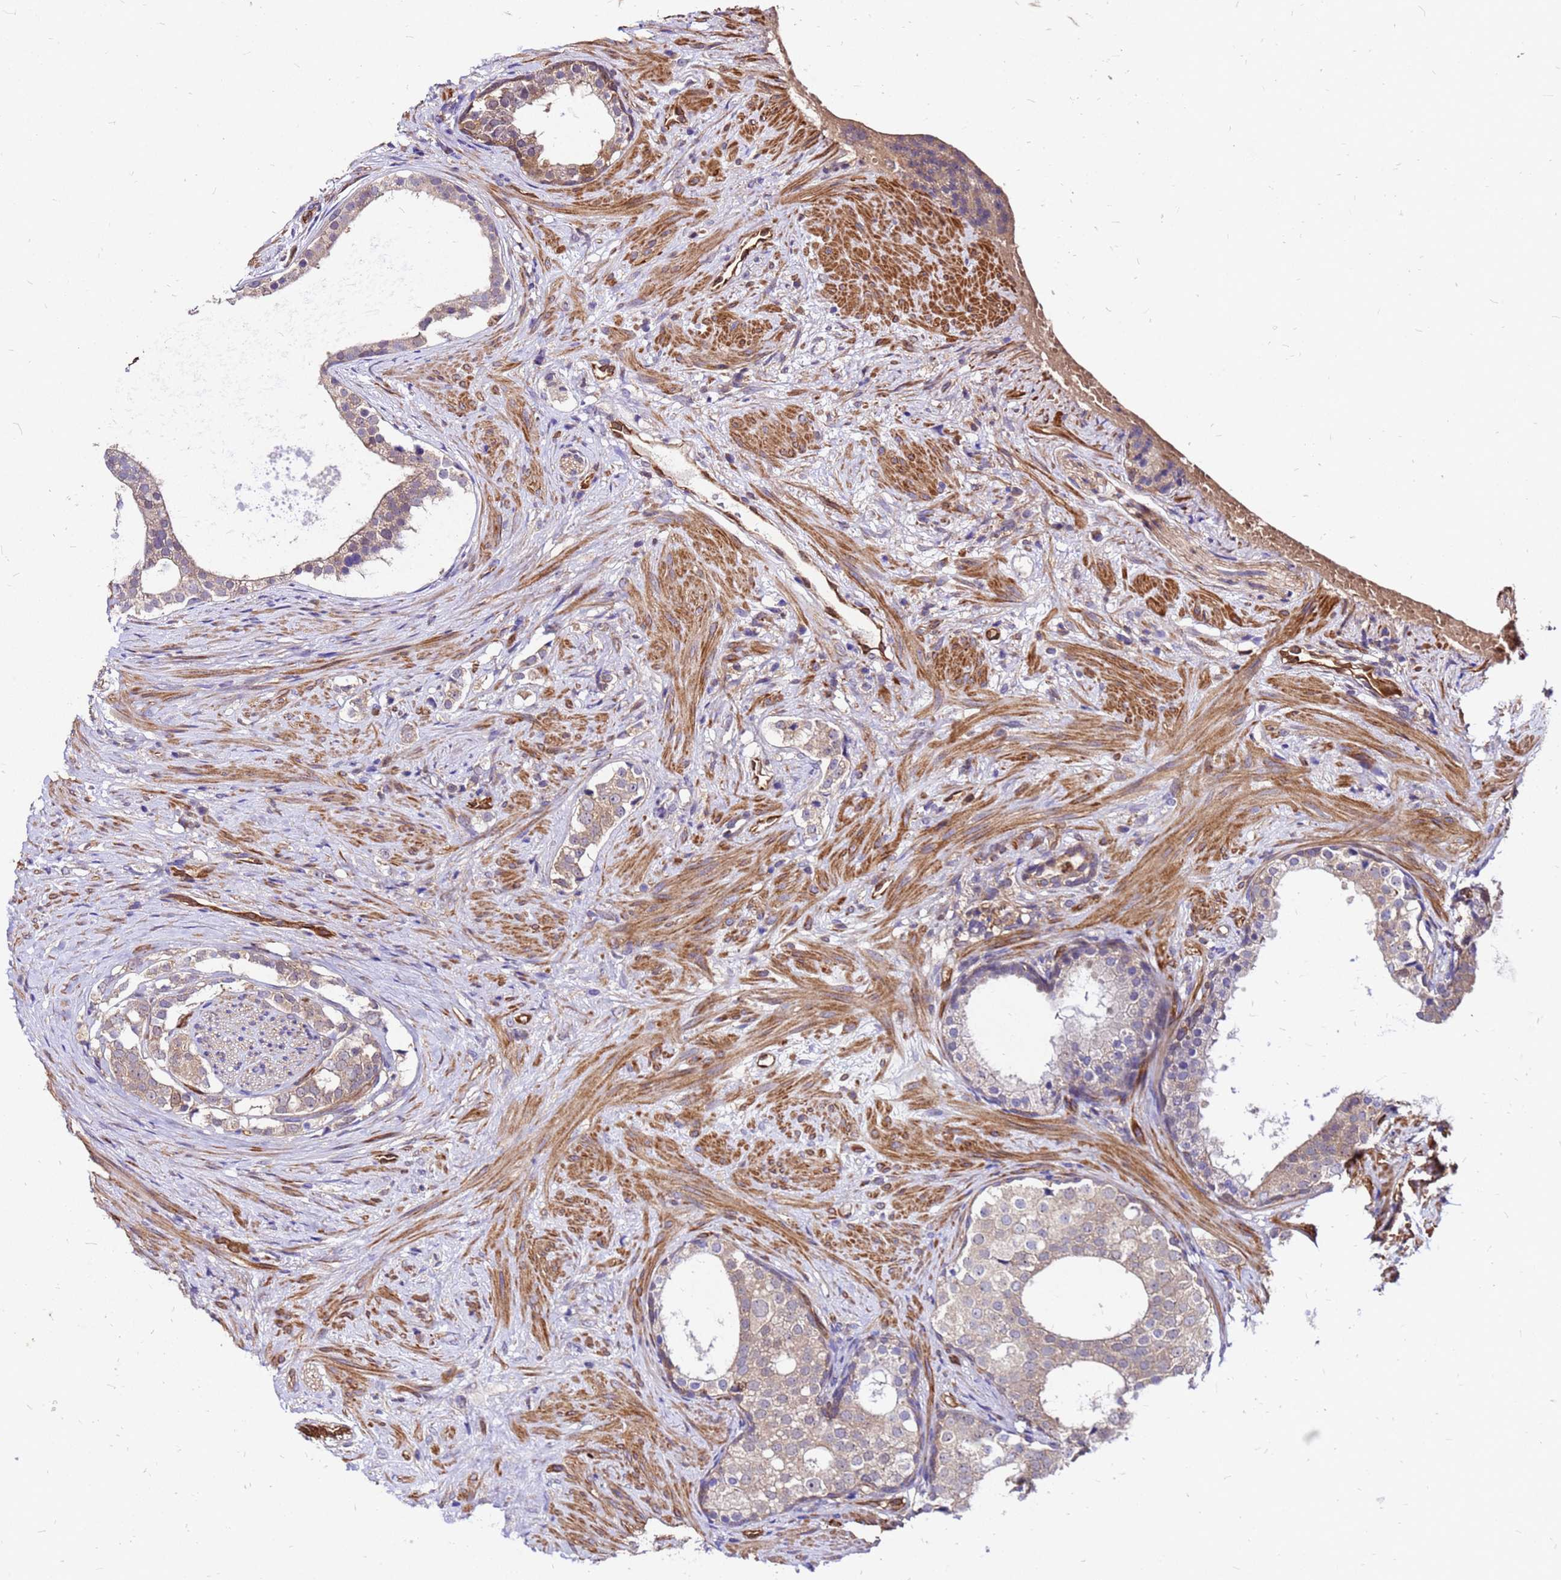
{"staining": {"intensity": "weak", "quantity": "25%-75%", "location": "cytoplasmic/membranous"}, "tissue": "prostate cancer", "cell_type": "Tumor cells", "image_type": "cancer", "snomed": [{"axis": "morphology", "description": "Adenocarcinoma, High grade"}, {"axis": "topography", "description": "Prostate"}], "caption": "This is an image of immunohistochemistry staining of prostate cancer, which shows weak expression in the cytoplasmic/membranous of tumor cells.", "gene": "DUSP23", "patient": {"sex": "male", "age": 49}}